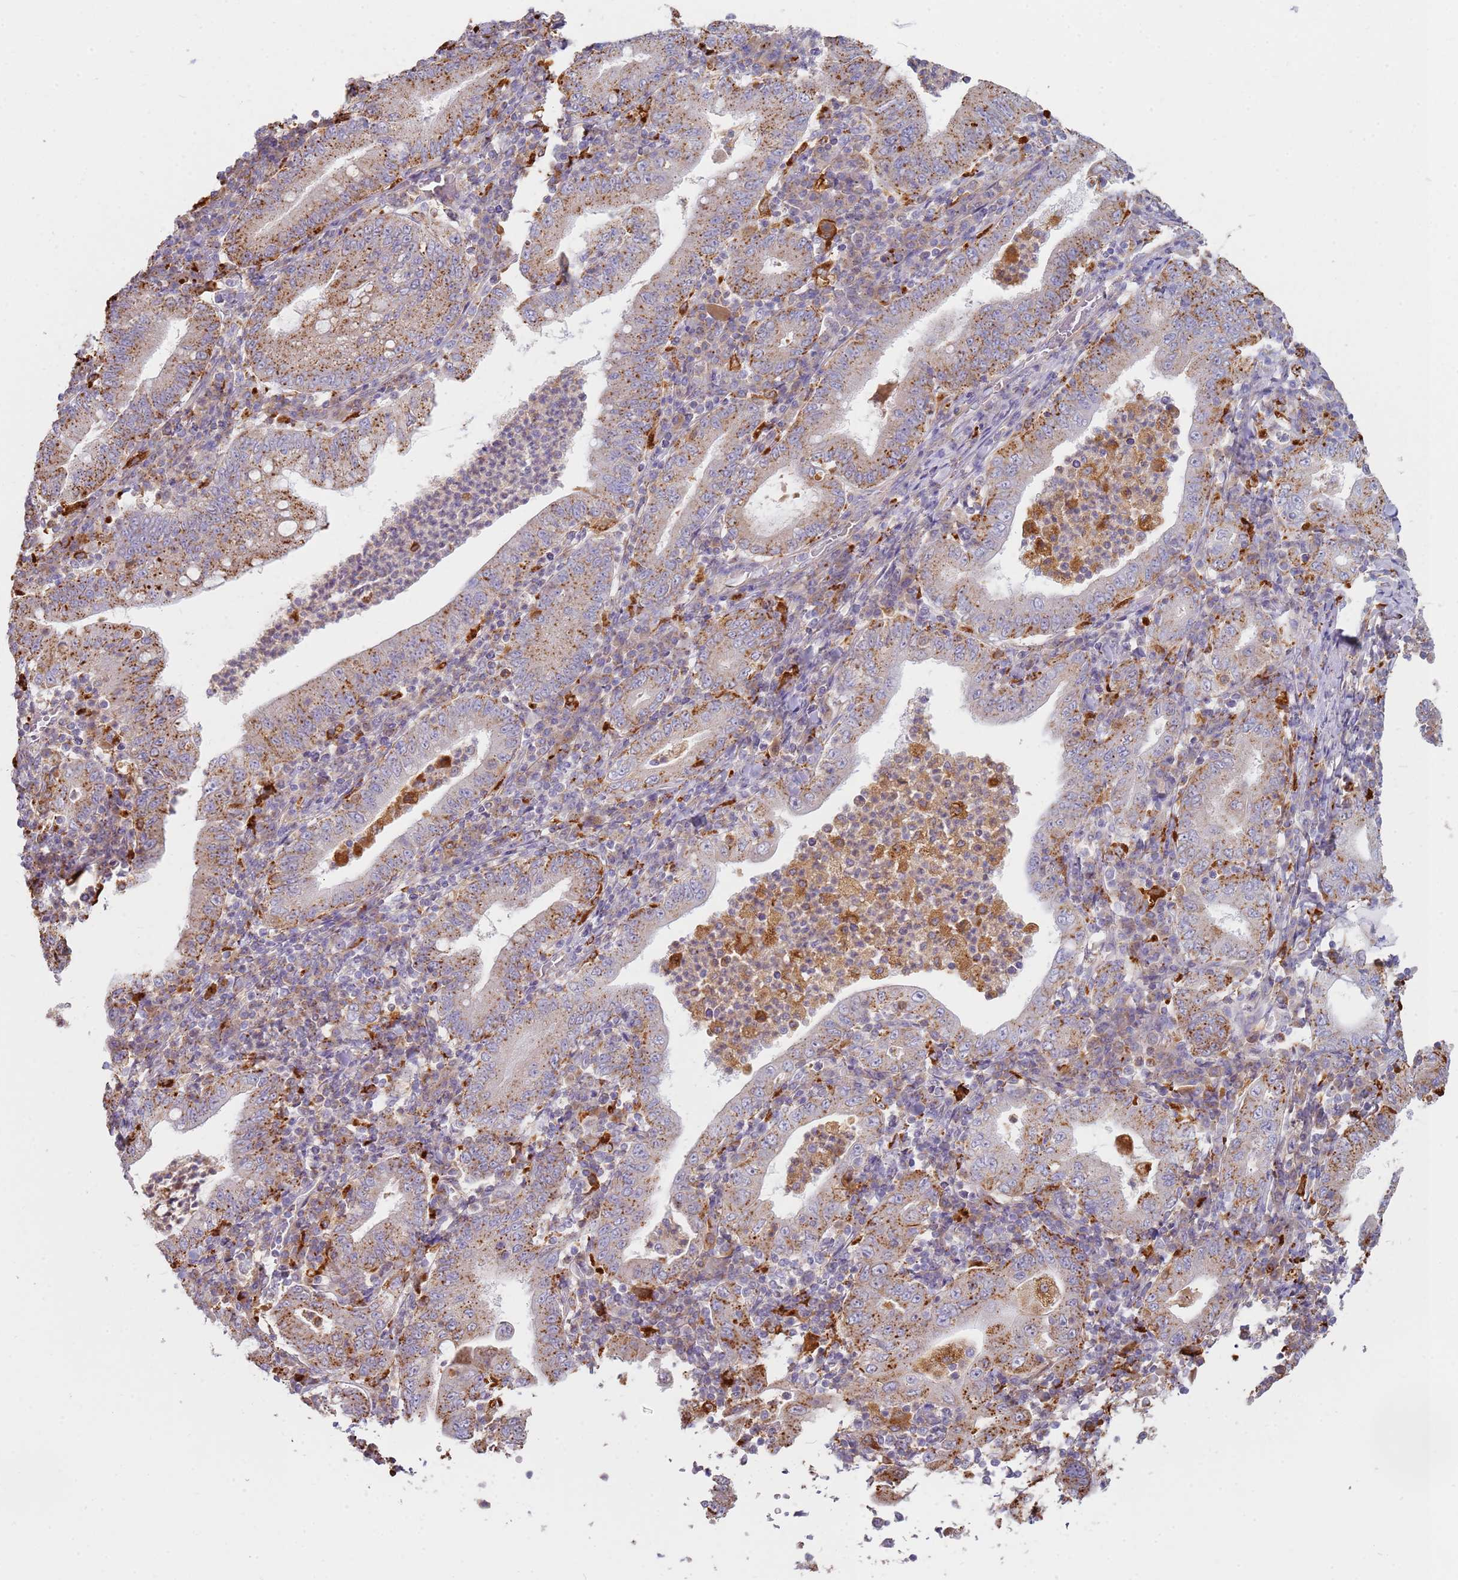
{"staining": {"intensity": "moderate", "quantity": "25%-75%", "location": "cytoplasmic/membranous"}, "tissue": "stomach cancer", "cell_type": "Tumor cells", "image_type": "cancer", "snomed": [{"axis": "morphology", "description": "Normal tissue, NOS"}, {"axis": "morphology", "description": "Adenocarcinoma, NOS"}, {"axis": "topography", "description": "Esophagus"}, {"axis": "topography", "description": "Stomach, upper"}, {"axis": "topography", "description": "Peripheral nerve tissue"}], "caption": "Immunohistochemistry (IHC) staining of adenocarcinoma (stomach), which reveals medium levels of moderate cytoplasmic/membranous staining in approximately 25%-75% of tumor cells indicating moderate cytoplasmic/membranous protein positivity. The staining was performed using DAB (3,3'-diaminobenzidine) (brown) for protein detection and nuclei were counterstained in hematoxylin (blue).", "gene": "TMEM229B", "patient": {"sex": "male", "age": 62}}